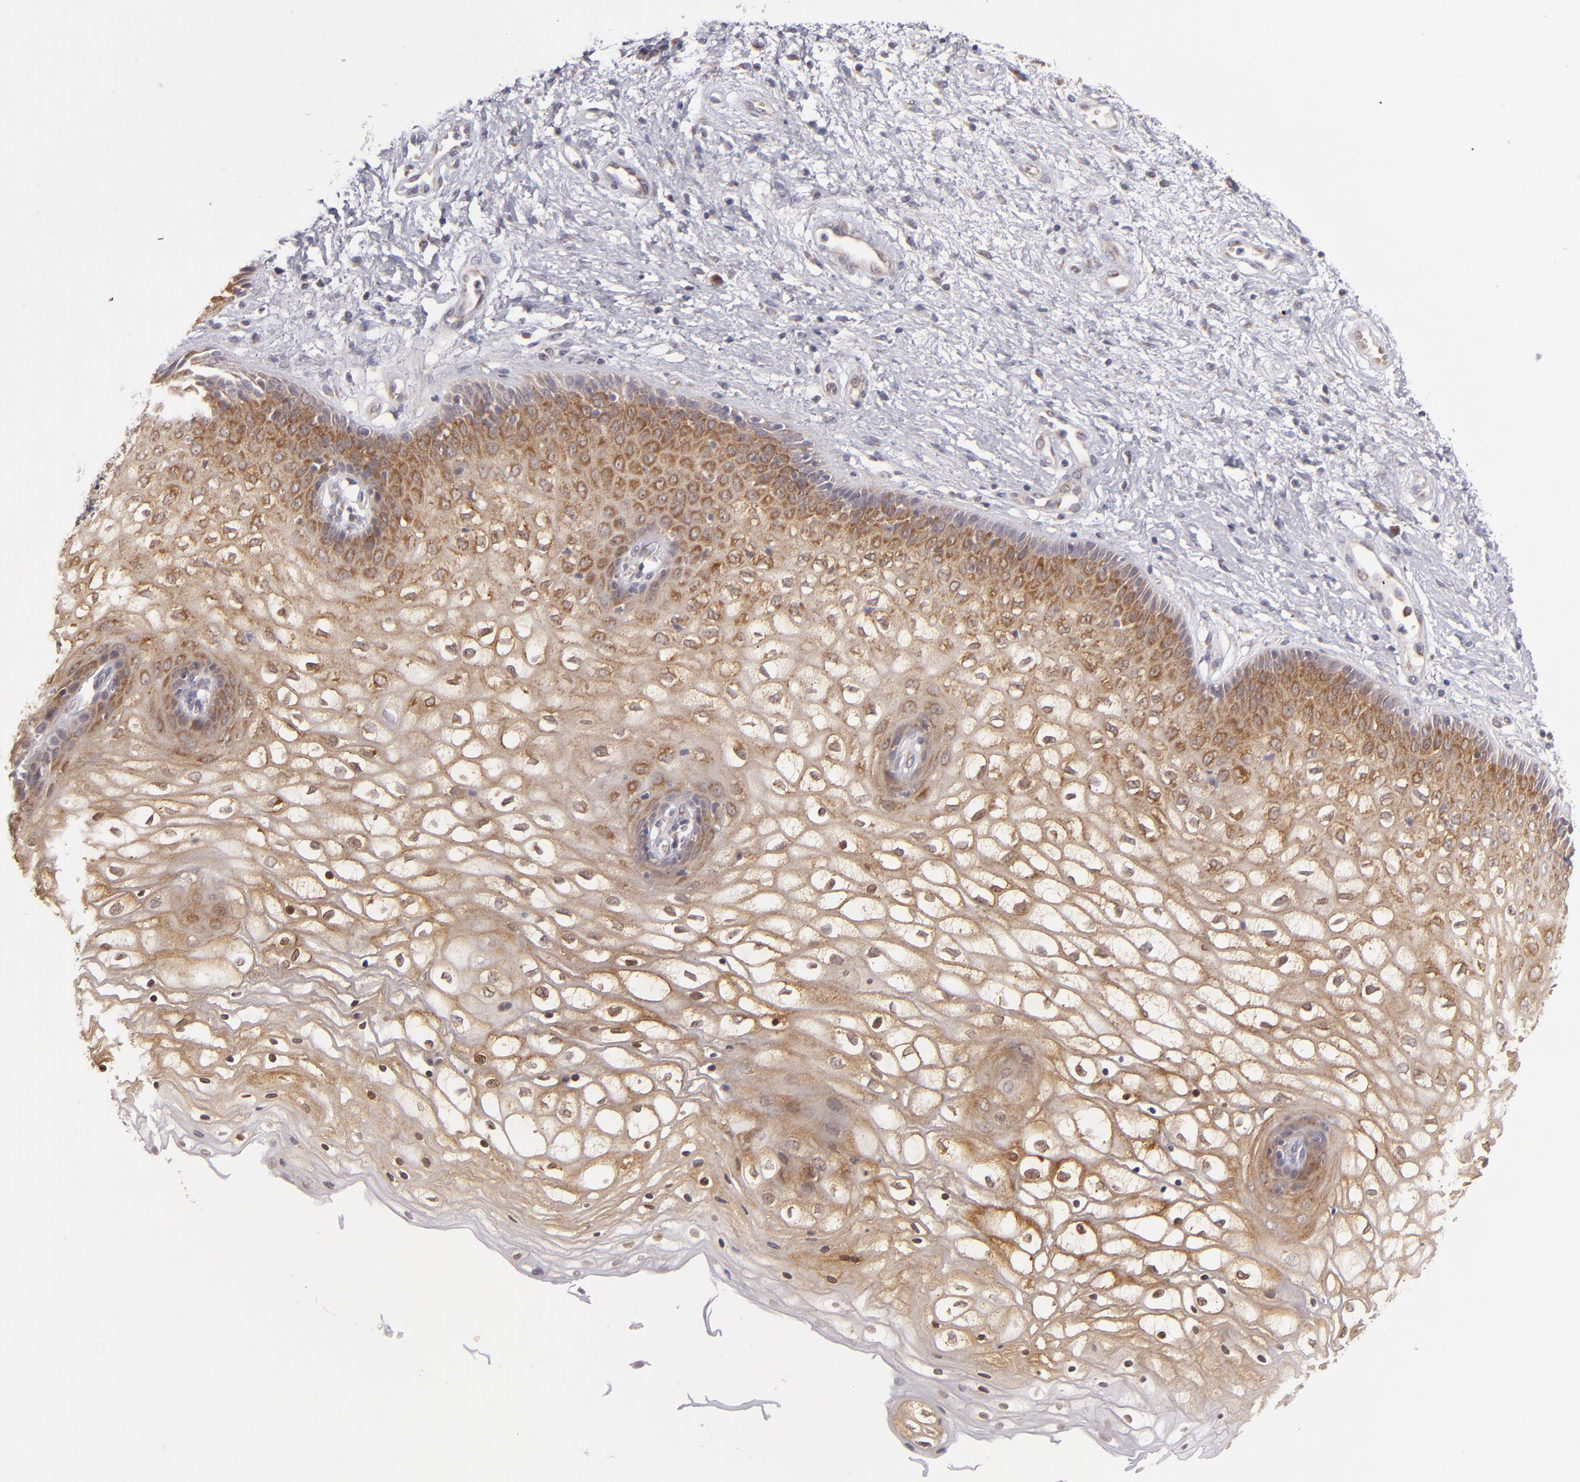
{"staining": {"intensity": "moderate", "quantity": ">75%", "location": "cytoplasmic/membranous"}, "tissue": "vagina", "cell_type": "Squamous epithelial cells", "image_type": "normal", "snomed": [{"axis": "morphology", "description": "Normal tissue, NOS"}, {"axis": "topography", "description": "Vagina"}], "caption": "Moderate cytoplasmic/membranous staining is identified in approximately >75% of squamous epithelial cells in normal vagina.", "gene": "SH2D4A", "patient": {"sex": "female", "age": 34}}